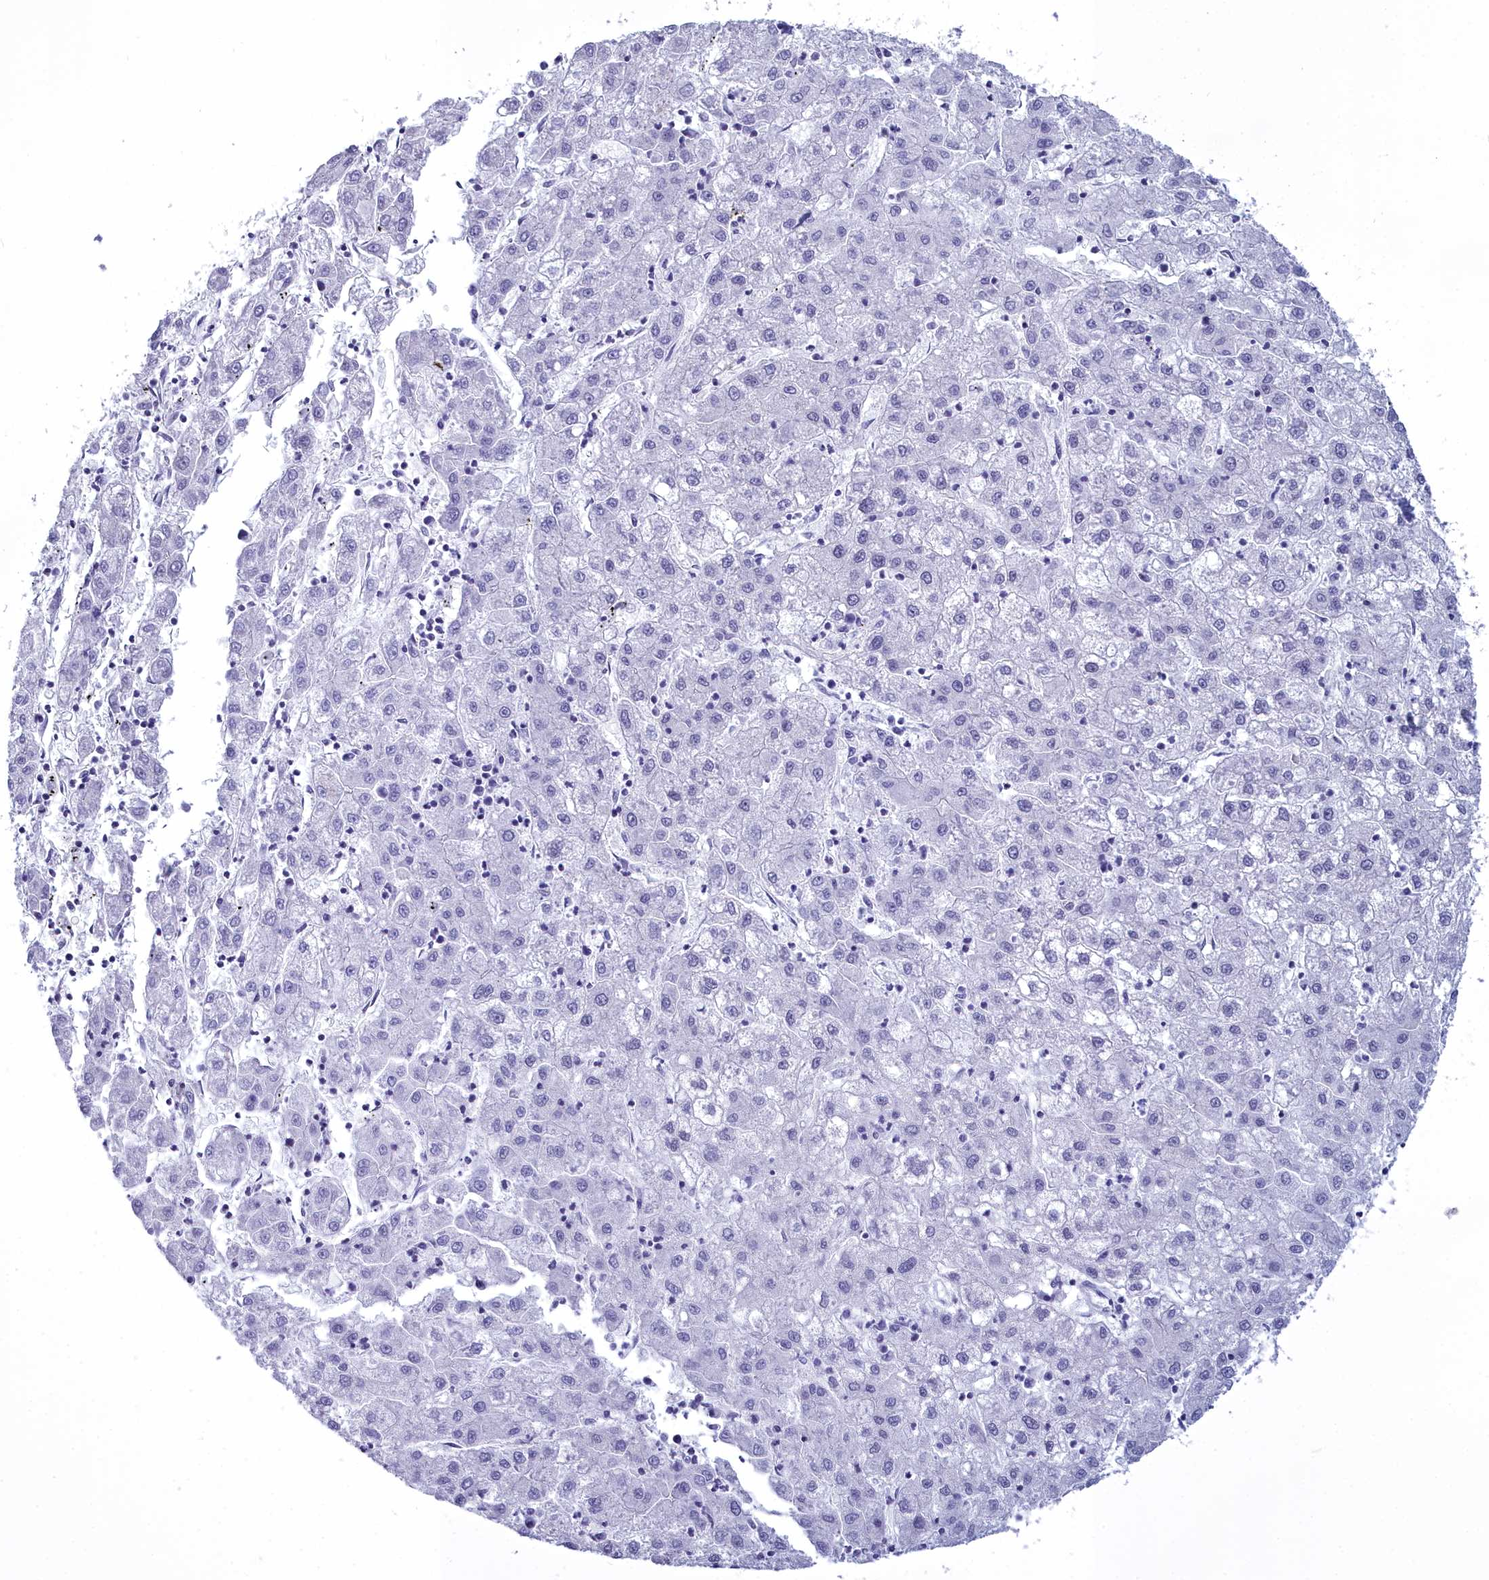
{"staining": {"intensity": "negative", "quantity": "none", "location": "none"}, "tissue": "liver cancer", "cell_type": "Tumor cells", "image_type": "cancer", "snomed": [{"axis": "morphology", "description": "Carcinoma, Hepatocellular, NOS"}, {"axis": "topography", "description": "Liver"}], "caption": "Liver cancer stained for a protein using immunohistochemistry exhibits no positivity tumor cells.", "gene": "MAP6", "patient": {"sex": "male", "age": 72}}